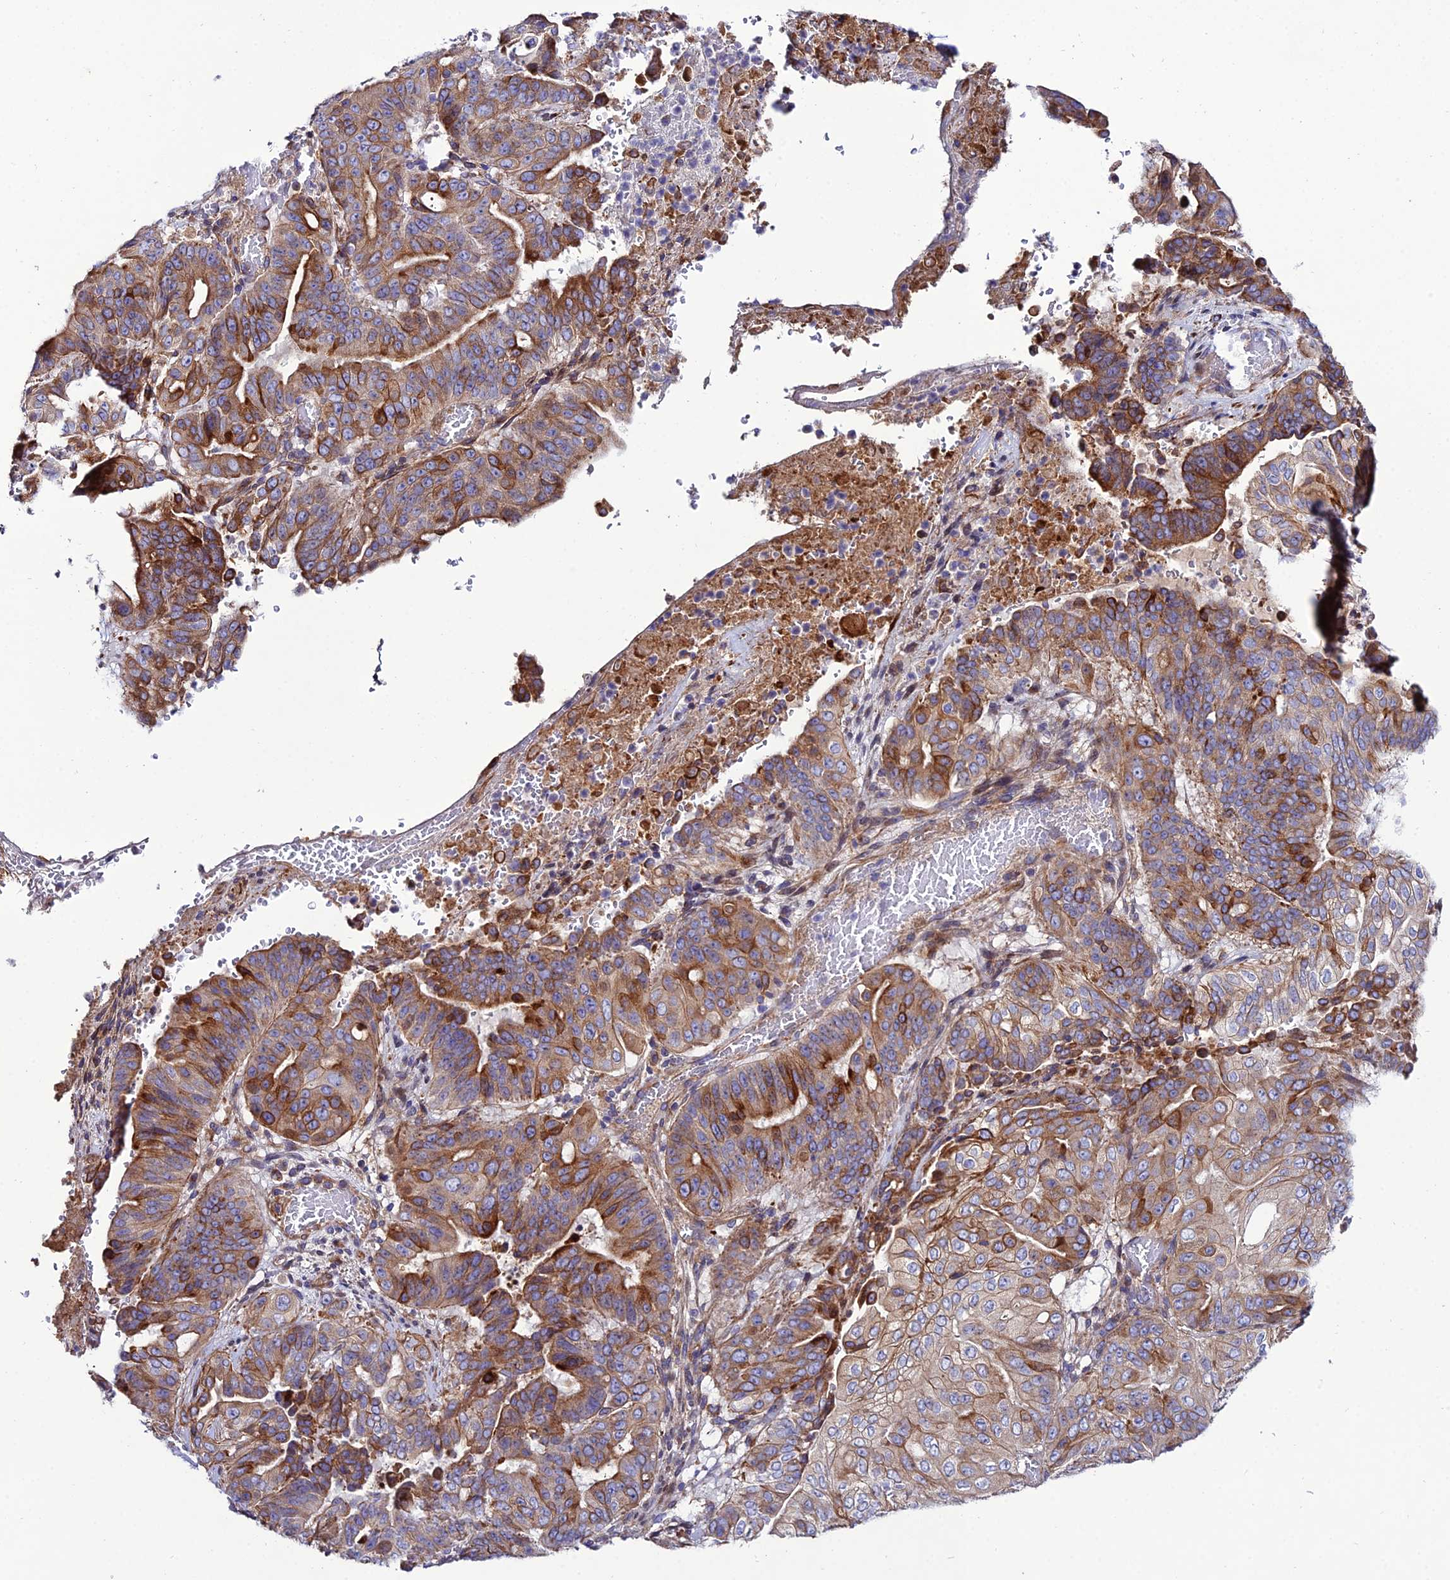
{"staining": {"intensity": "moderate", "quantity": "25%-75%", "location": "cytoplasmic/membranous"}, "tissue": "pancreatic cancer", "cell_type": "Tumor cells", "image_type": "cancer", "snomed": [{"axis": "morphology", "description": "Adenocarcinoma, NOS"}, {"axis": "topography", "description": "Pancreas"}], "caption": "Pancreatic adenocarcinoma stained with a brown dye displays moderate cytoplasmic/membranous positive expression in approximately 25%-75% of tumor cells.", "gene": "ARL6IP1", "patient": {"sex": "female", "age": 77}}